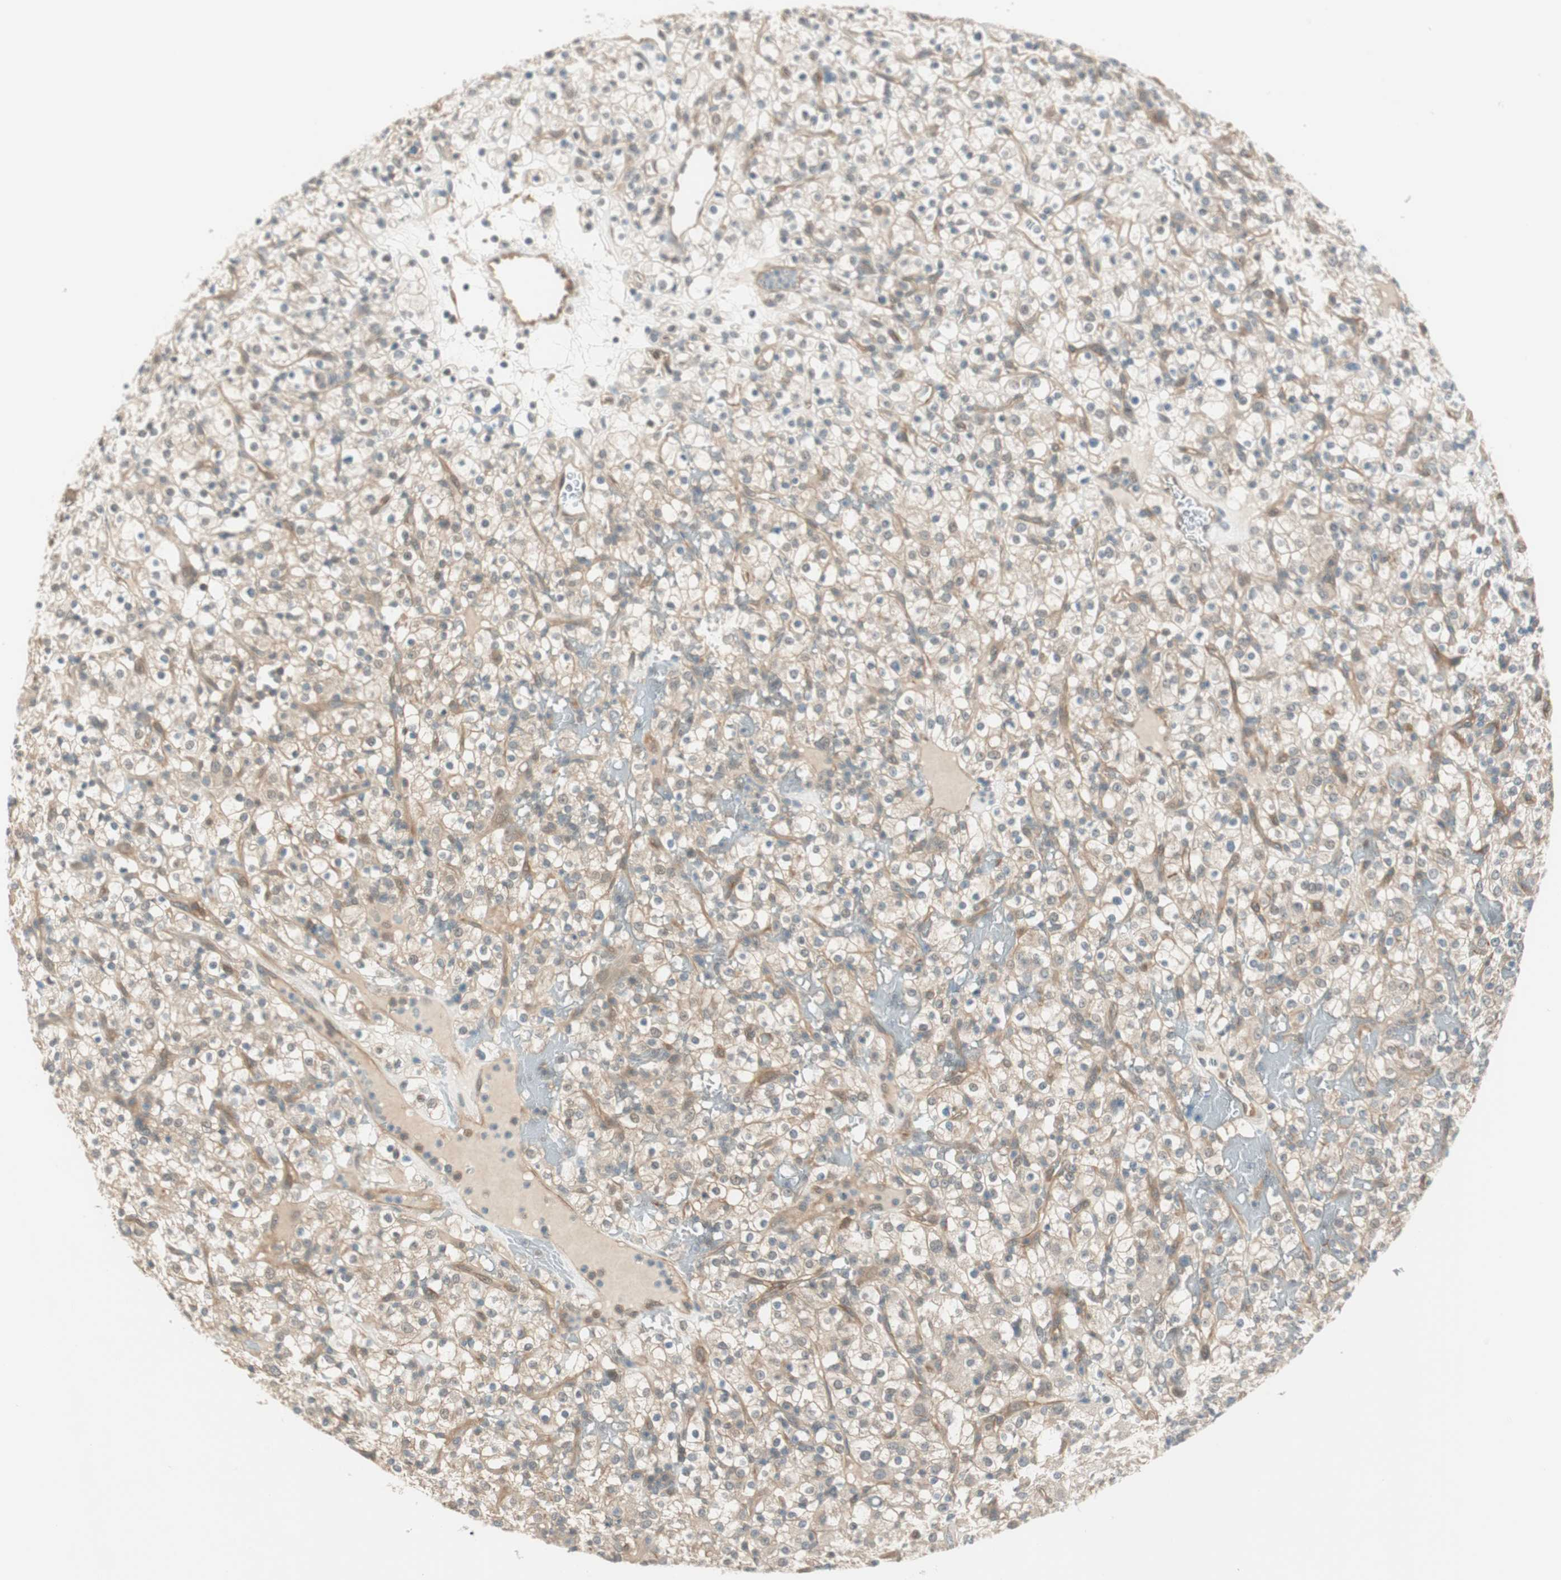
{"staining": {"intensity": "weak", "quantity": "25%-75%", "location": "cytoplasmic/membranous"}, "tissue": "renal cancer", "cell_type": "Tumor cells", "image_type": "cancer", "snomed": [{"axis": "morphology", "description": "Normal tissue, NOS"}, {"axis": "morphology", "description": "Adenocarcinoma, NOS"}, {"axis": "topography", "description": "Kidney"}], "caption": "A brown stain labels weak cytoplasmic/membranous staining of a protein in human renal adenocarcinoma tumor cells.", "gene": "PSMD8", "patient": {"sex": "female", "age": 72}}